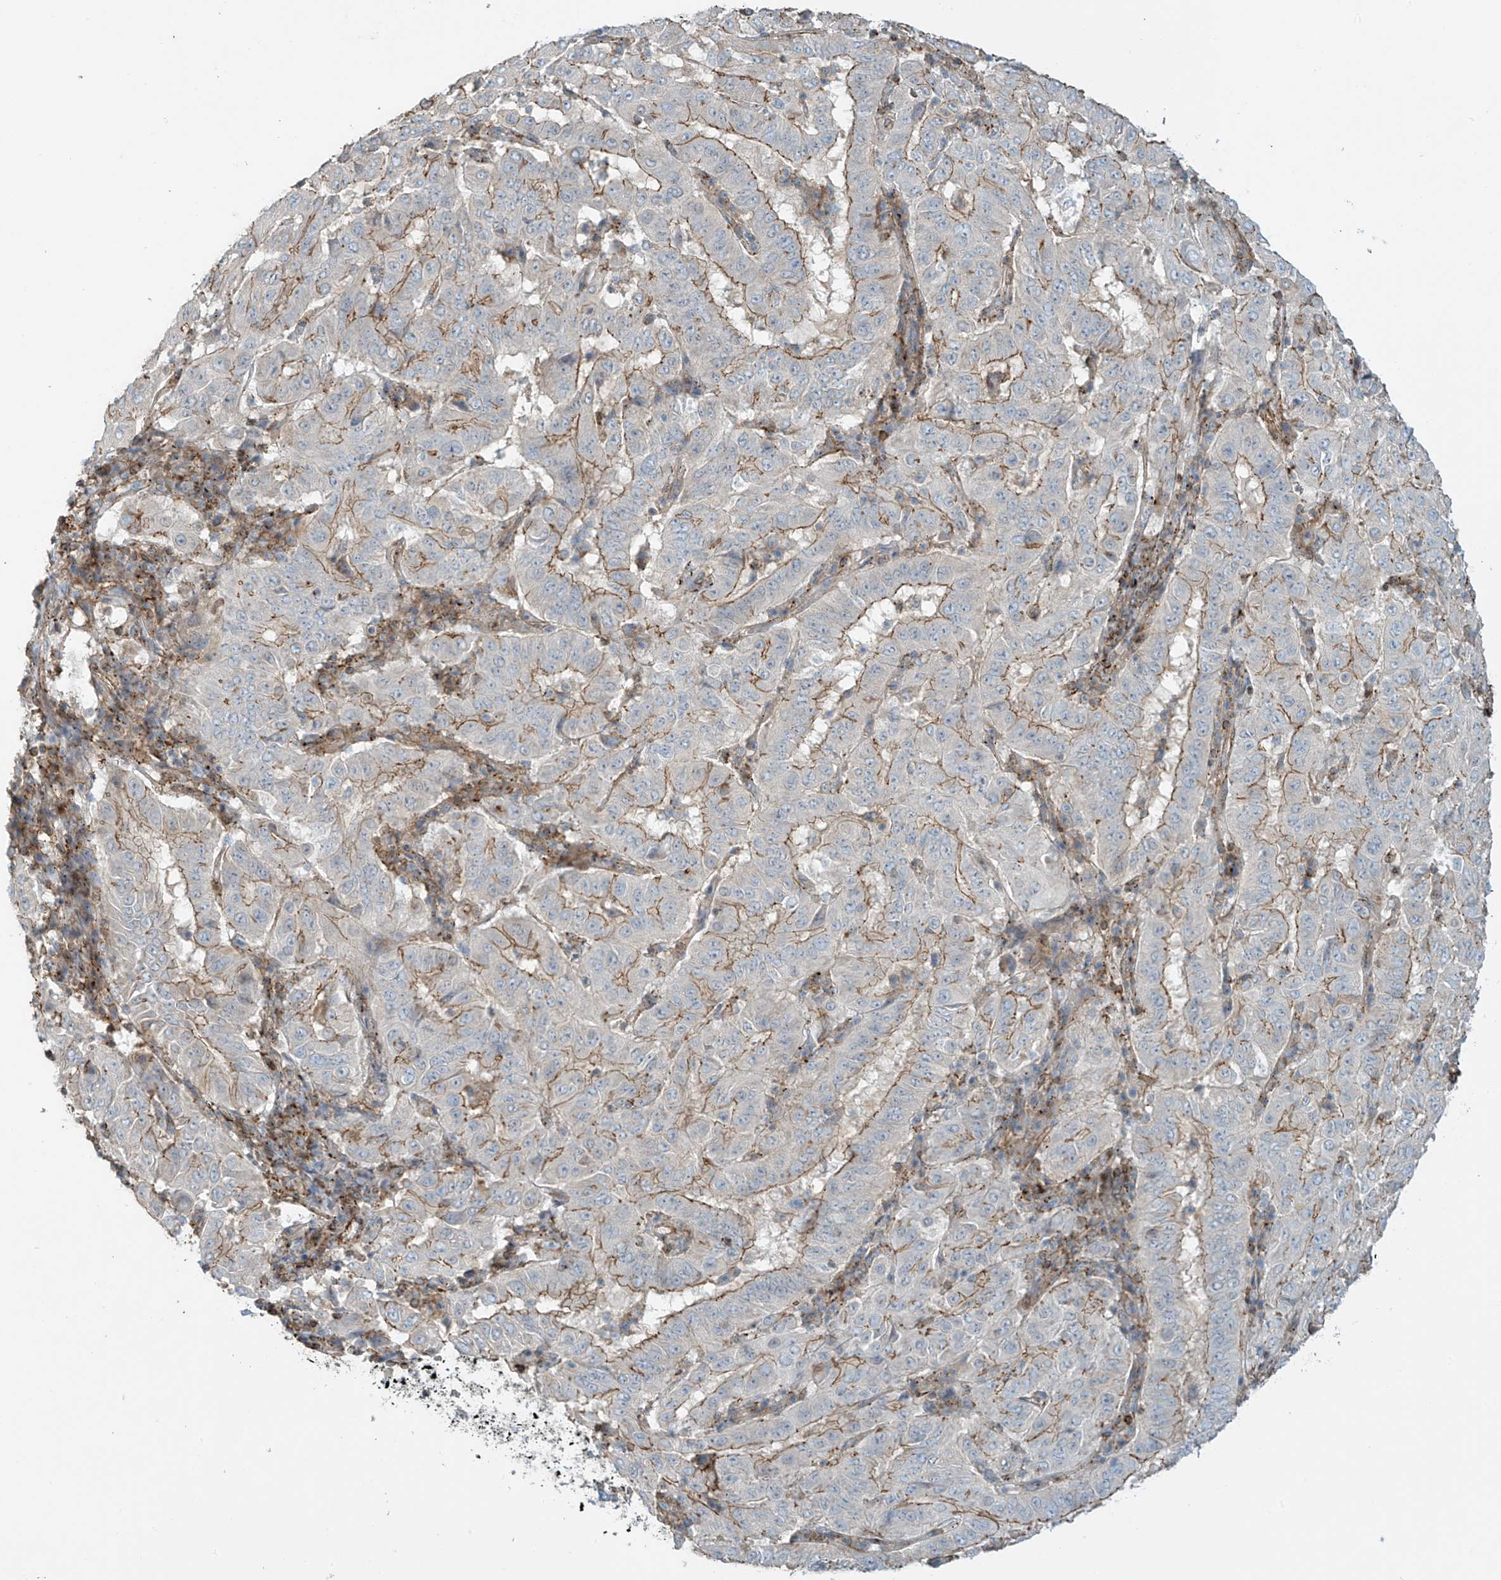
{"staining": {"intensity": "moderate", "quantity": ">75%", "location": "cytoplasmic/membranous"}, "tissue": "pancreatic cancer", "cell_type": "Tumor cells", "image_type": "cancer", "snomed": [{"axis": "morphology", "description": "Adenocarcinoma, NOS"}, {"axis": "topography", "description": "Pancreas"}], "caption": "A histopathology image of human pancreatic adenocarcinoma stained for a protein demonstrates moderate cytoplasmic/membranous brown staining in tumor cells.", "gene": "SLC9A2", "patient": {"sex": "male", "age": 63}}